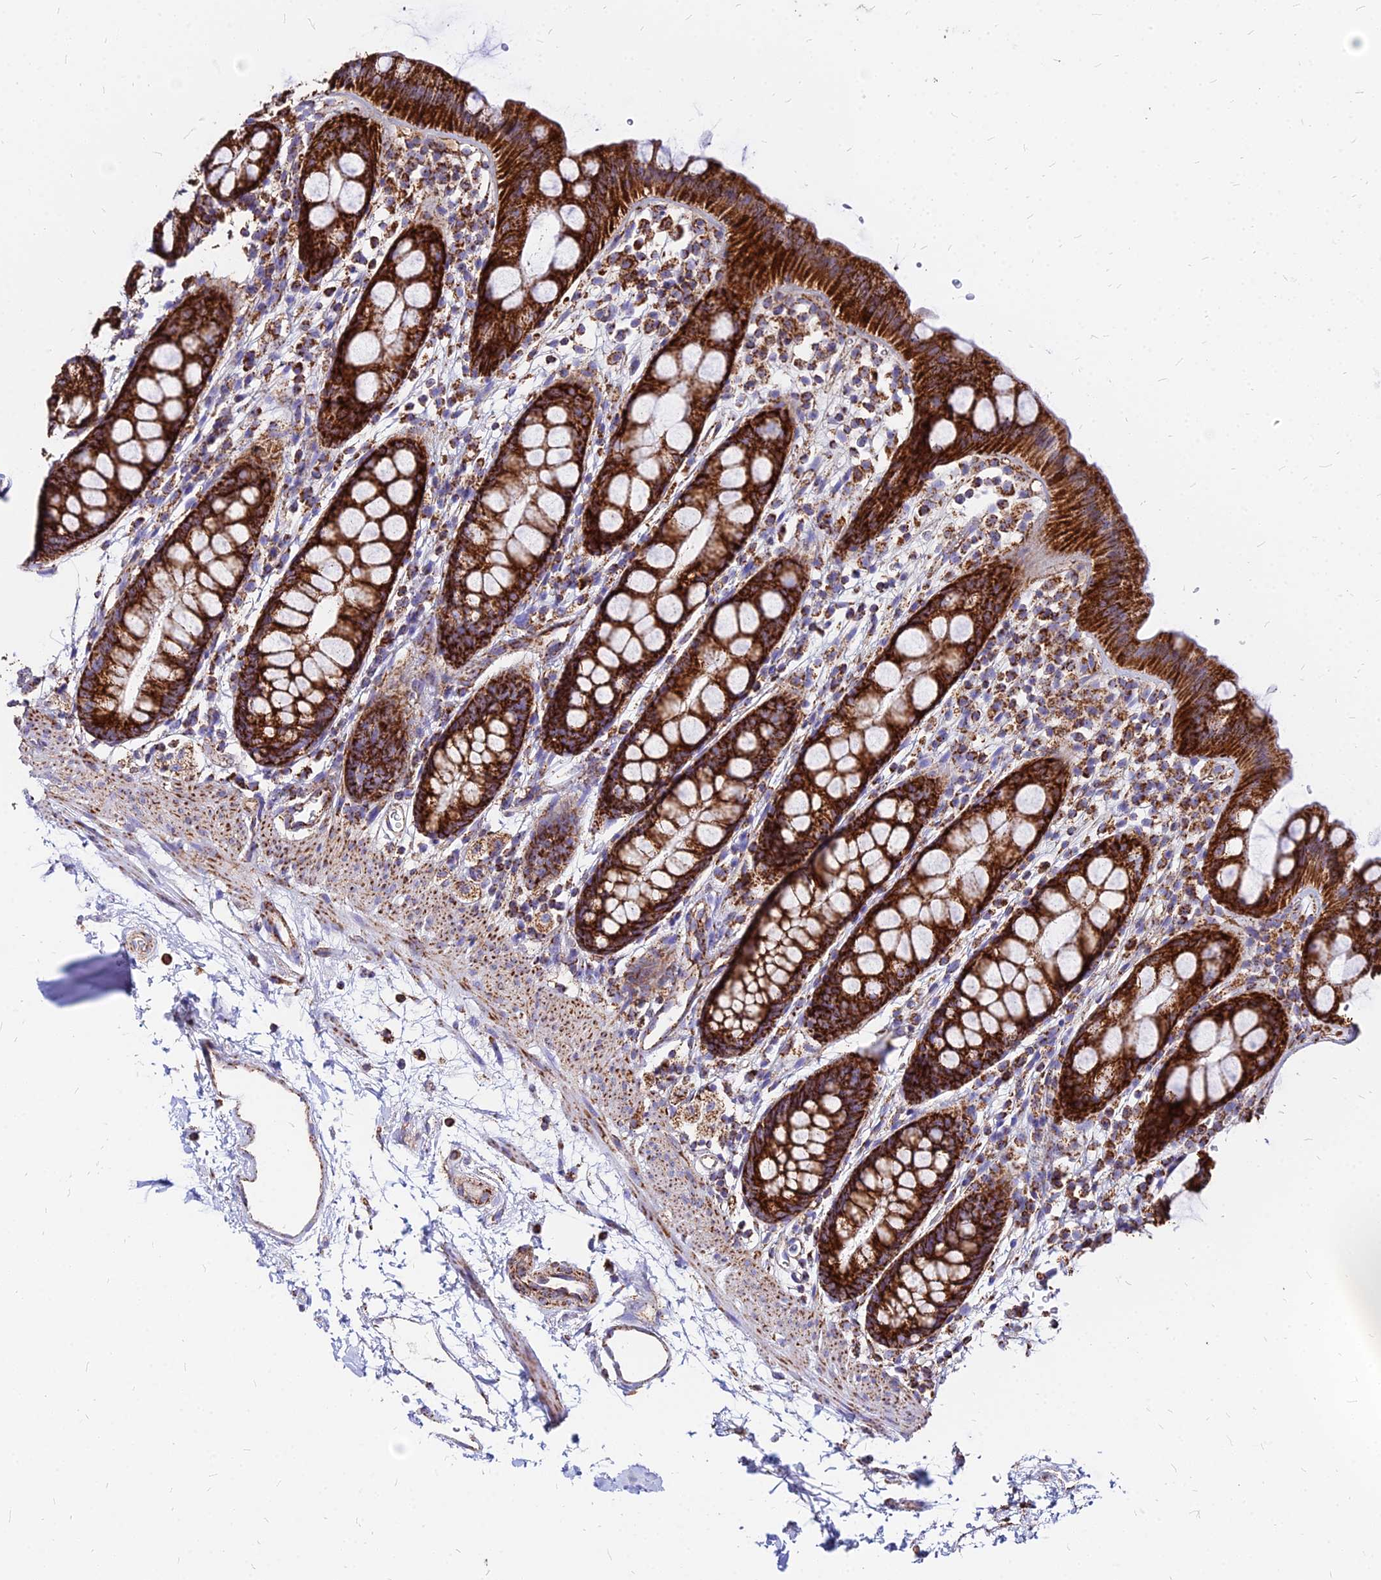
{"staining": {"intensity": "strong", "quantity": ">75%", "location": "cytoplasmic/membranous"}, "tissue": "rectum", "cell_type": "Glandular cells", "image_type": "normal", "snomed": [{"axis": "morphology", "description": "Normal tissue, NOS"}, {"axis": "topography", "description": "Rectum"}], "caption": "Immunohistochemistry (IHC) photomicrograph of unremarkable rectum: human rectum stained using IHC reveals high levels of strong protein expression localized specifically in the cytoplasmic/membranous of glandular cells, appearing as a cytoplasmic/membranous brown color.", "gene": "DLD", "patient": {"sex": "female", "age": 65}}